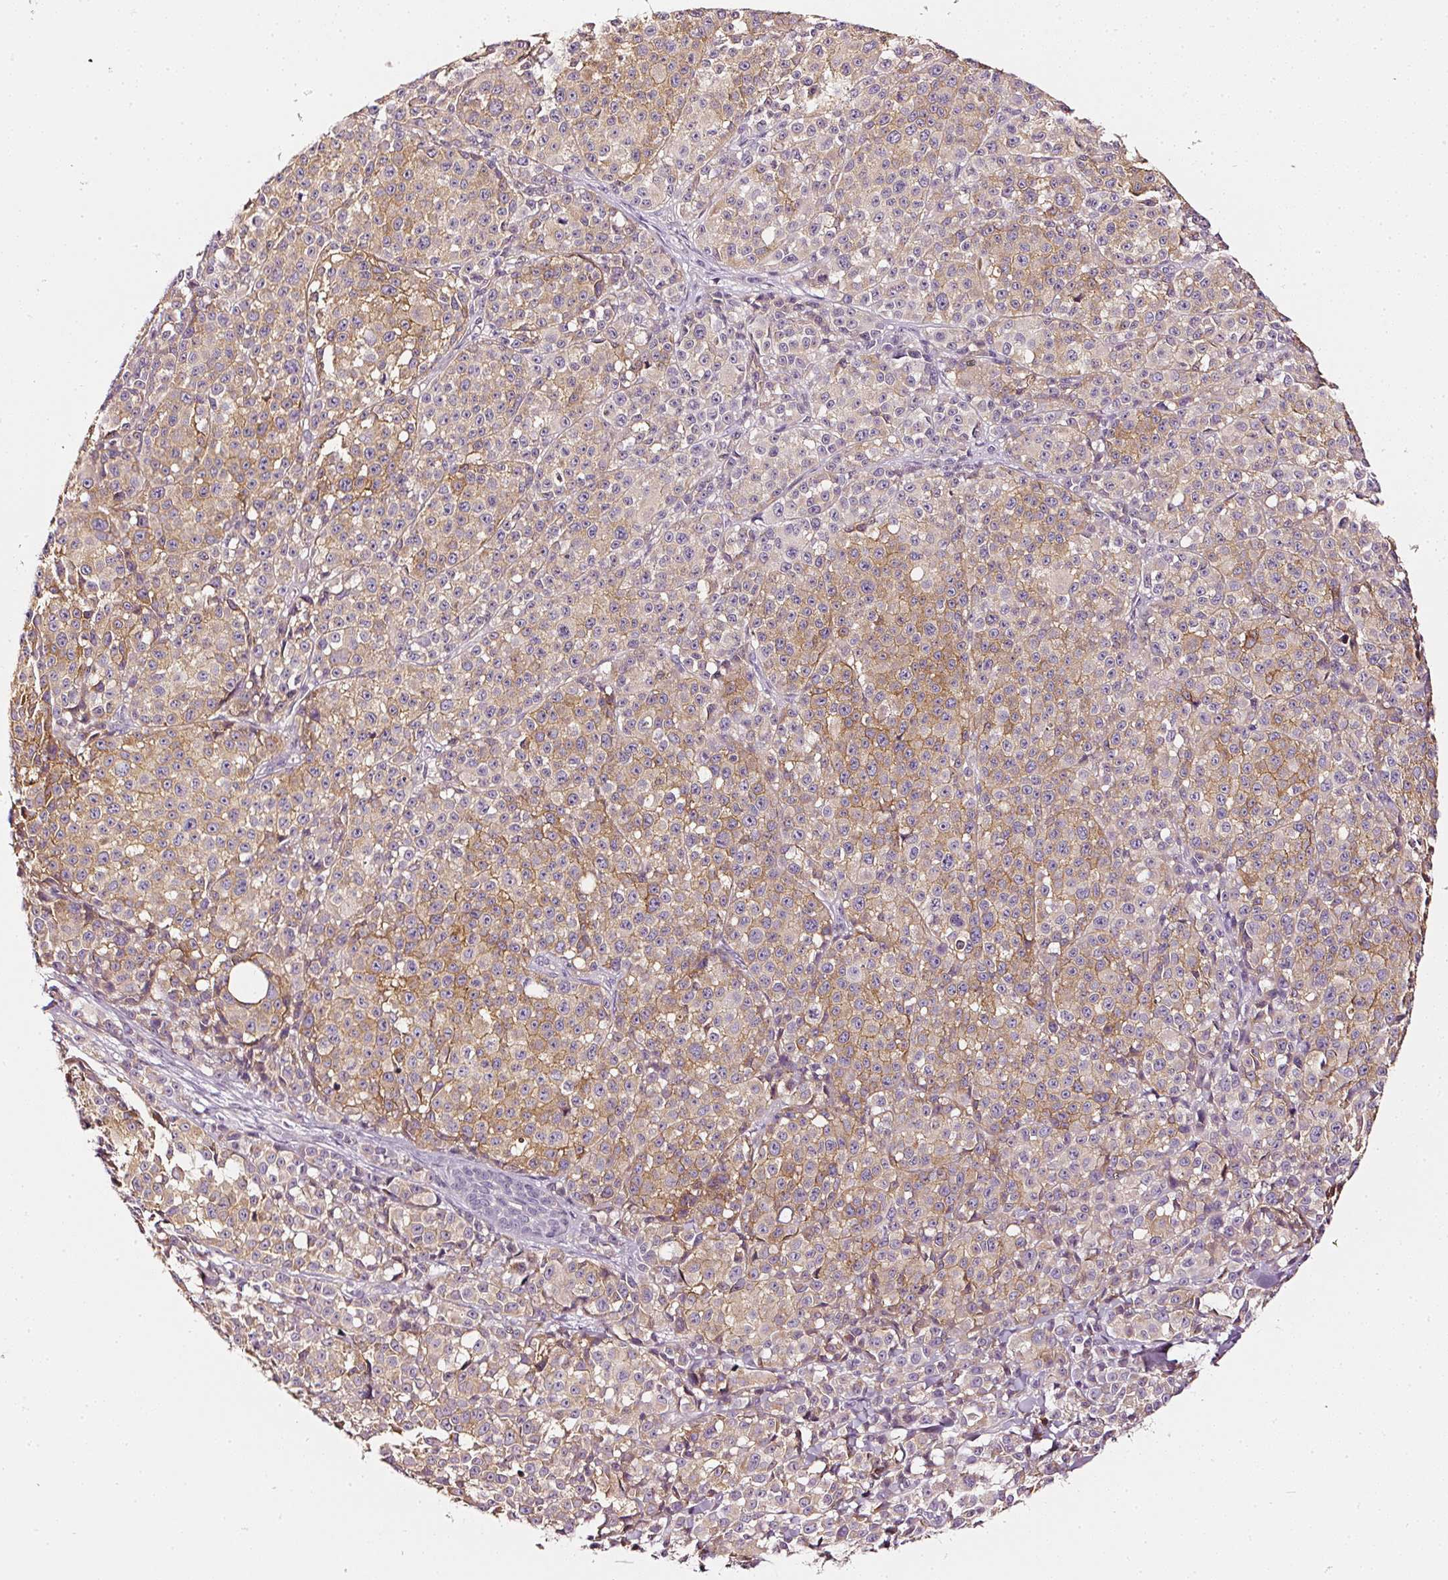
{"staining": {"intensity": "moderate", "quantity": "25%-75%", "location": "cytoplasmic/membranous"}, "tissue": "melanoma", "cell_type": "Tumor cells", "image_type": "cancer", "snomed": [{"axis": "morphology", "description": "Malignant melanoma, NOS"}, {"axis": "topography", "description": "Skin"}], "caption": "Immunohistochemistry (IHC) photomicrograph of human melanoma stained for a protein (brown), which shows medium levels of moderate cytoplasmic/membranous staining in about 25%-75% of tumor cells.", "gene": "CNP", "patient": {"sex": "female", "age": 35}}